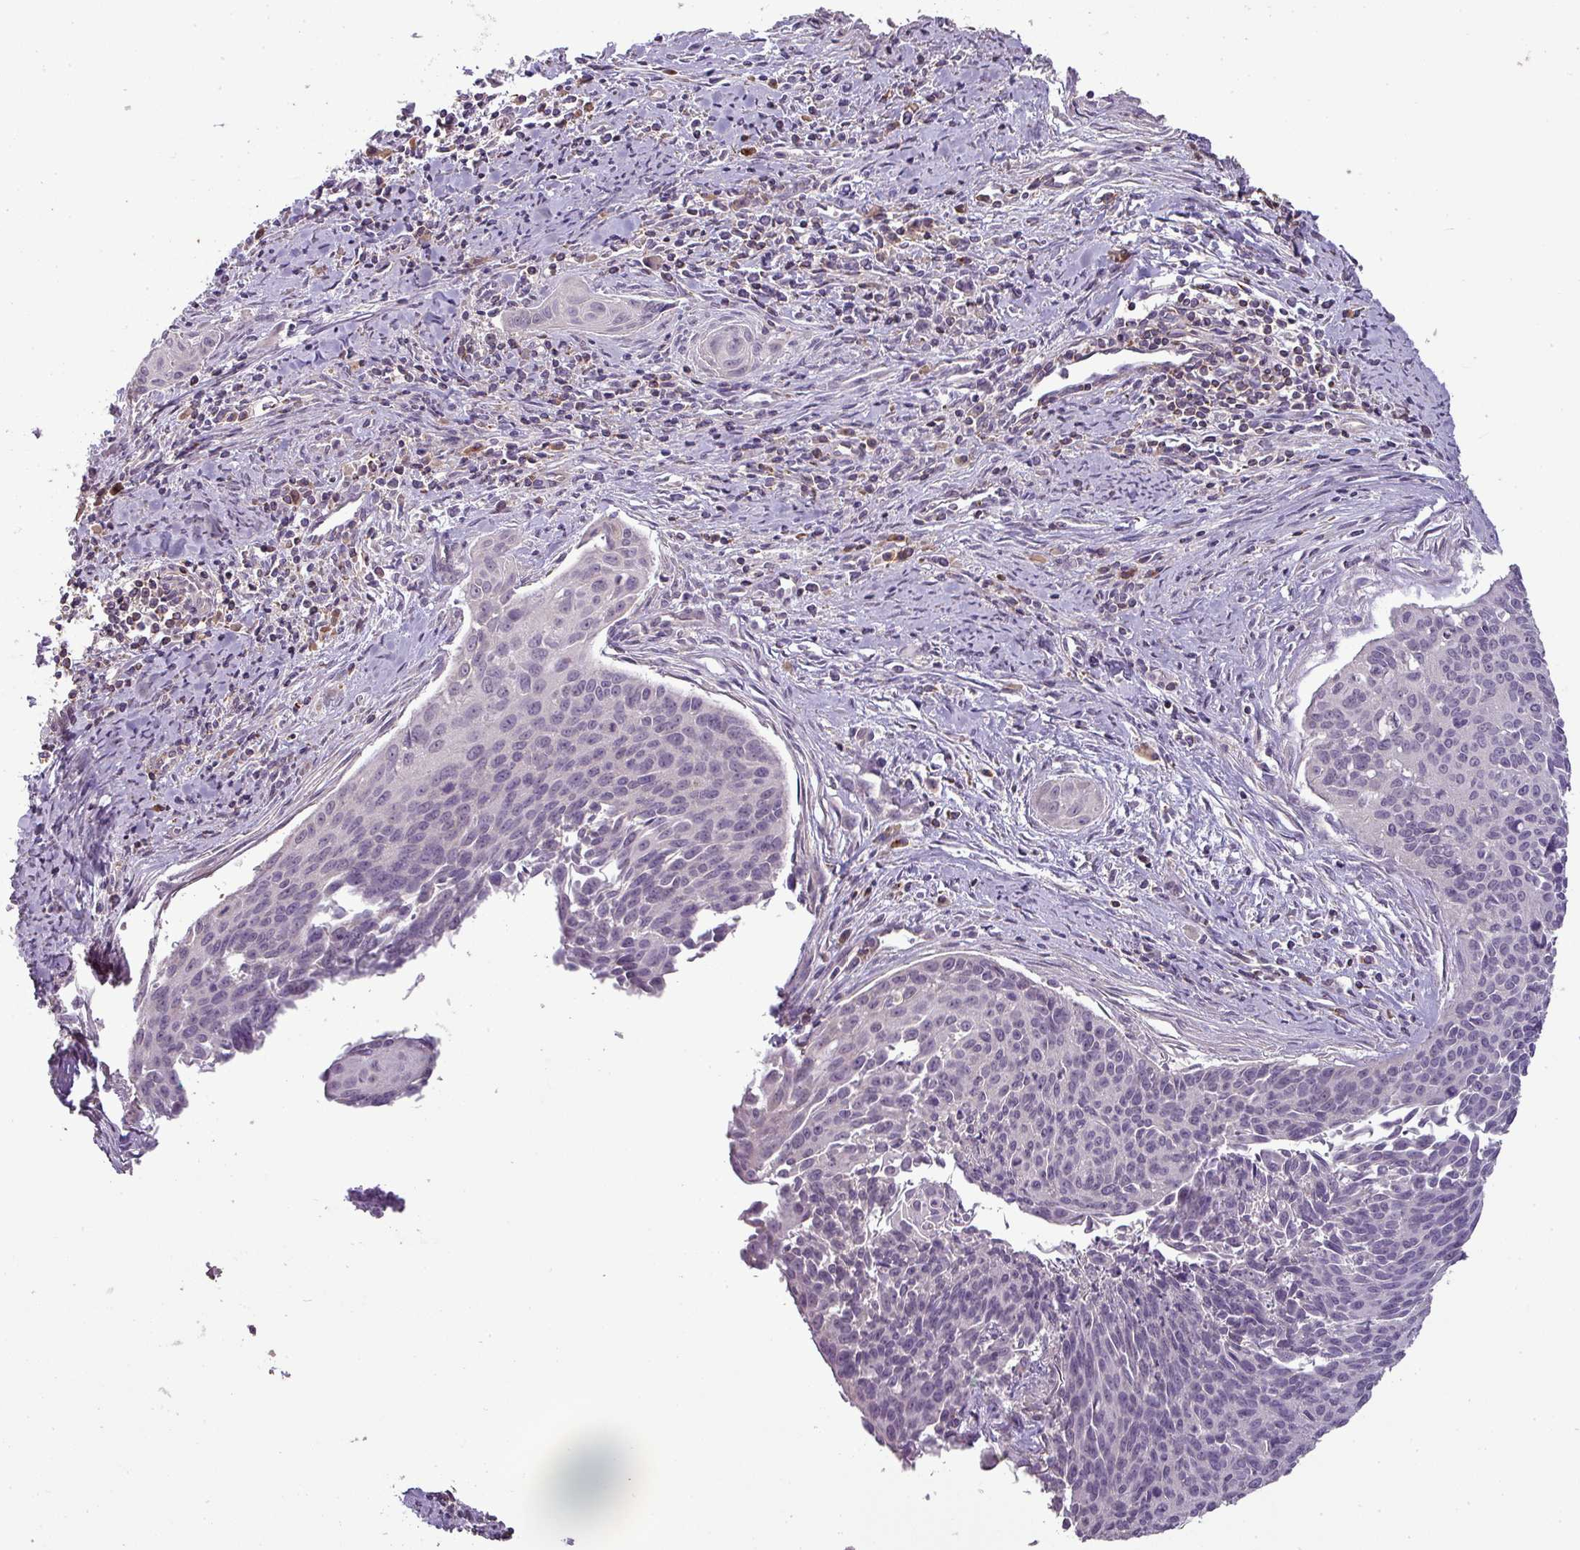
{"staining": {"intensity": "negative", "quantity": "none", "location": "none"}, "tissue": "cervical cancer", "cell_type": "Tumor cells", "image_type": "cancer", "snomed": [{"axis": "morphology", "description": "Squamous cell carcinoma, NOS"}, {"axis": "topography", "description": "Cervix"}], "caption": "Protein analysis of squamous cell carcinoma (cervical) exhibits no significant positivity in tumor cells. The staining was performed using DAB to visualize the protein expression in brown, while the nuclei were stained in blue with hematoxylin (Magnification: 20x).", "gene": "LY9", "patient": {"sex": "female", "age": 55}}